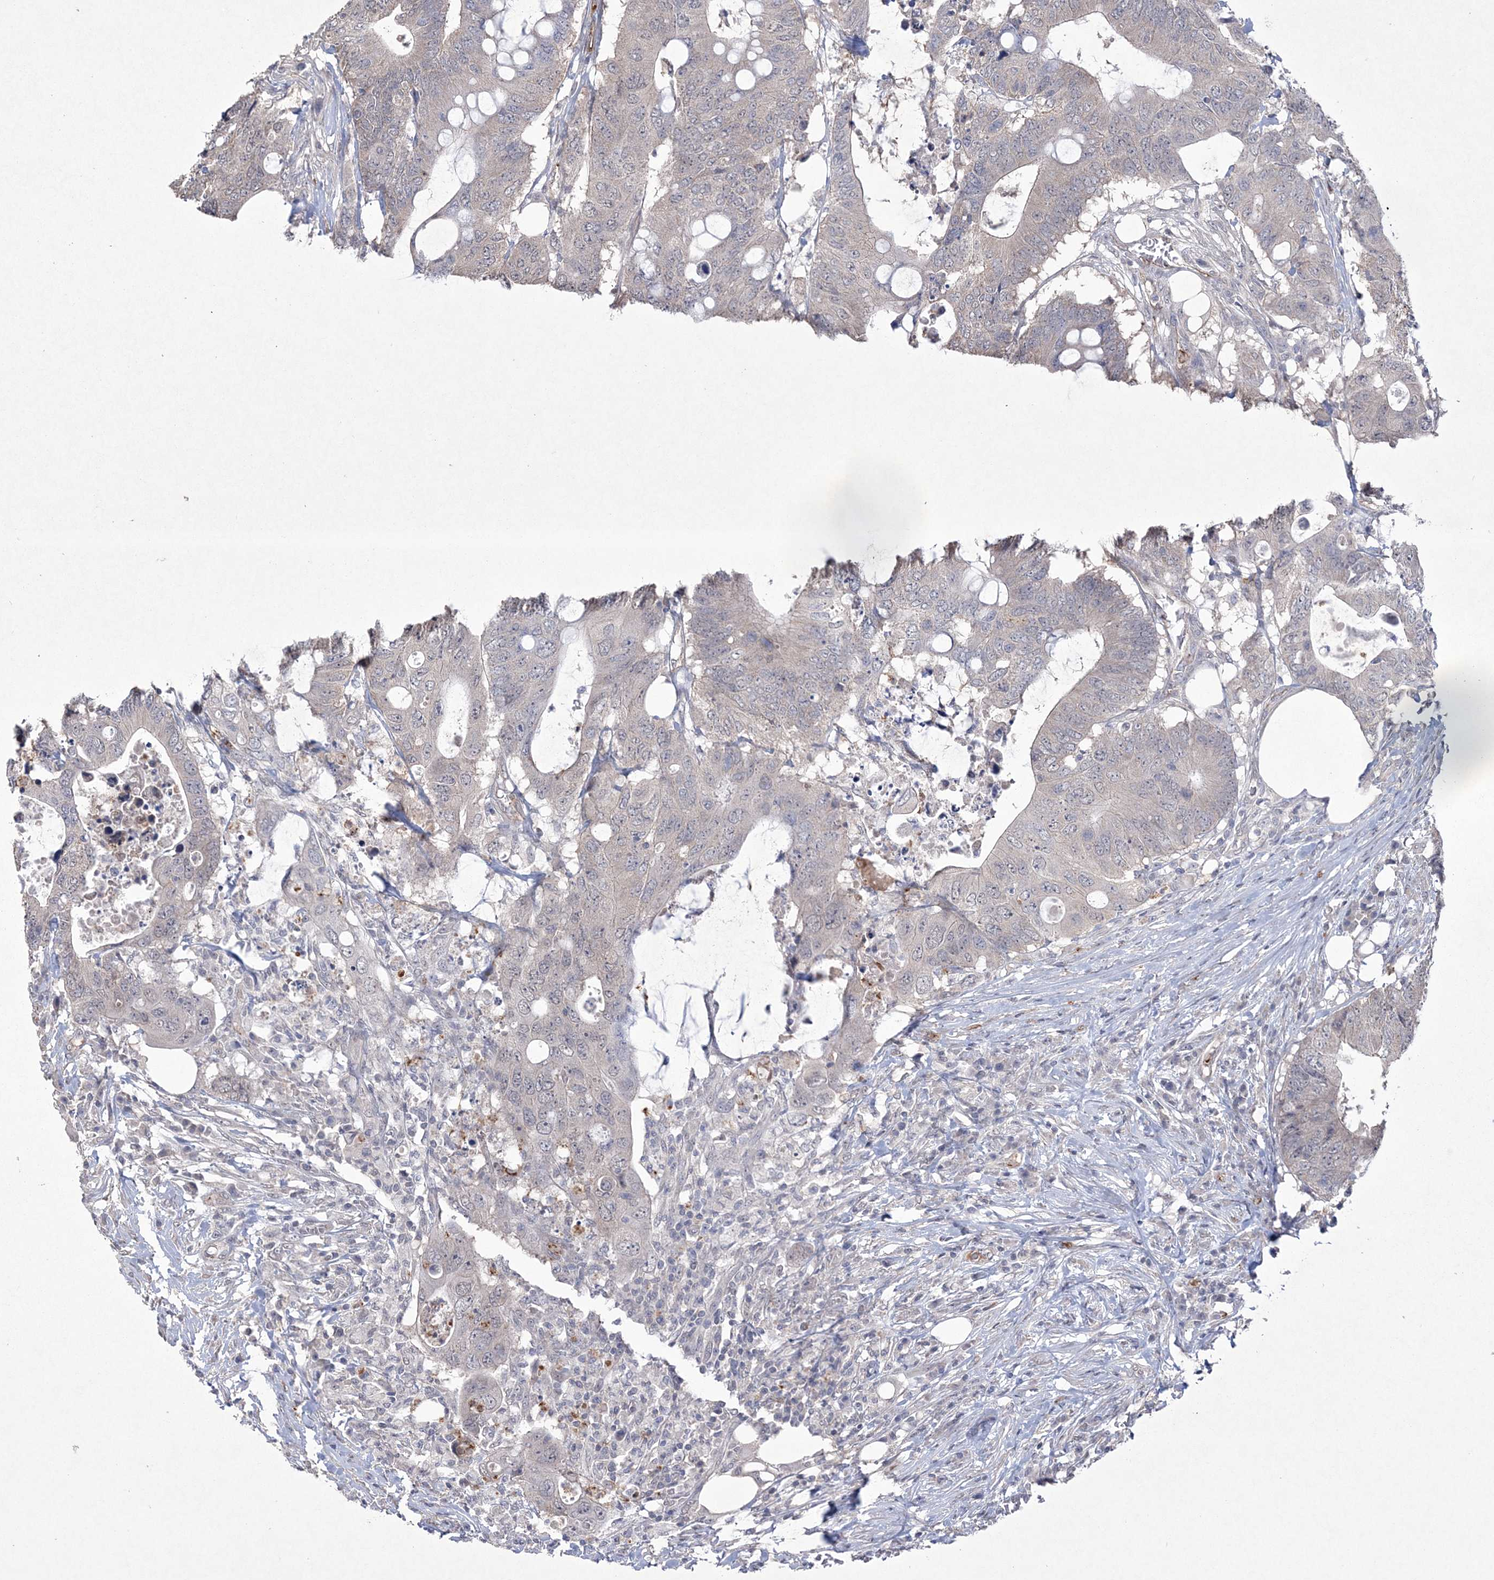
{"staining": {"intensity": "negative", "quantity": "none", "location": "none"}, "tissue": "colorectal cancer", "cell_type": "Tumor cells", "image_type": "cancer", "snomed": [{"axis": "morphology", "description": "Adenocarcinoma, NOS"}, {"axis": "topography", "description": "Colon"}], "caption": "Immunohistochemistry photomicrograph of colorectal cancer stained for a protein (brown), which demonstrates no positivity in tumor cells.", "gene": "DPCD", "patient": {"sex": "male", "age": 71}}